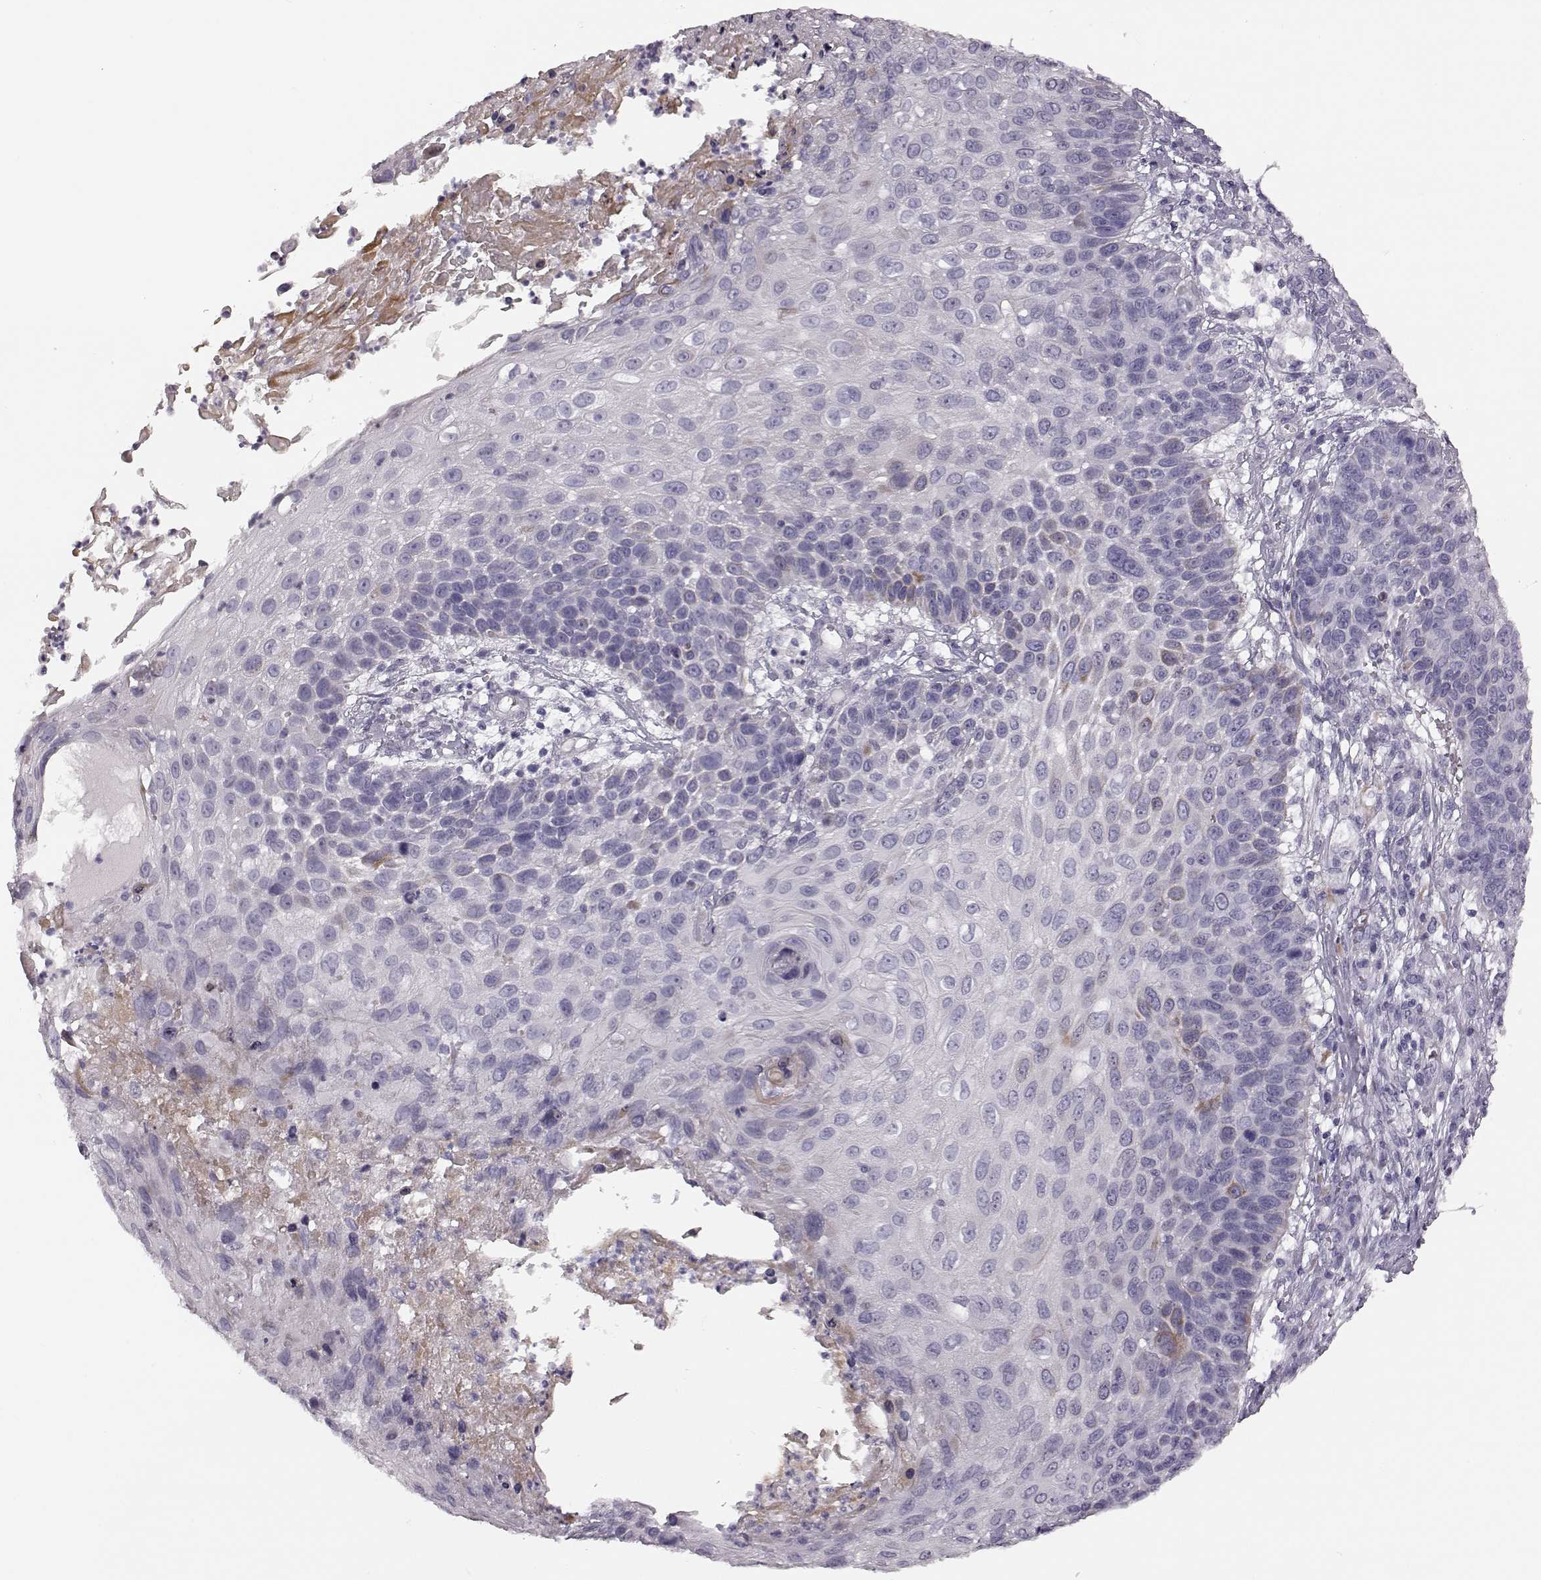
{"staining": {"intensity": "negative", "quantity": "none", "location": "none"}, "tissue": "skin cancer", "cell_type": "Tumor cells", "image_type": "cancer", "snomed": [{"axis": "morphology", "description": "Squamous cell carcinoma, NOS"}, {"axis": "topography", "description": "Skin"}], "caption": "An IHC micrograph of skin squamous cell carcinoma is shown. There is no staining in tumor cells of skin squamous cell carcinoma. The staining was performed using DAB (3,3'-diaminobenzidine) to visualize the protein expression in brown, while the nuclei were stained in blue with hematoxylin (Magnification: 20x).", "gene": "ZNF433", "patient": {"sex": "male", "age": 92}}